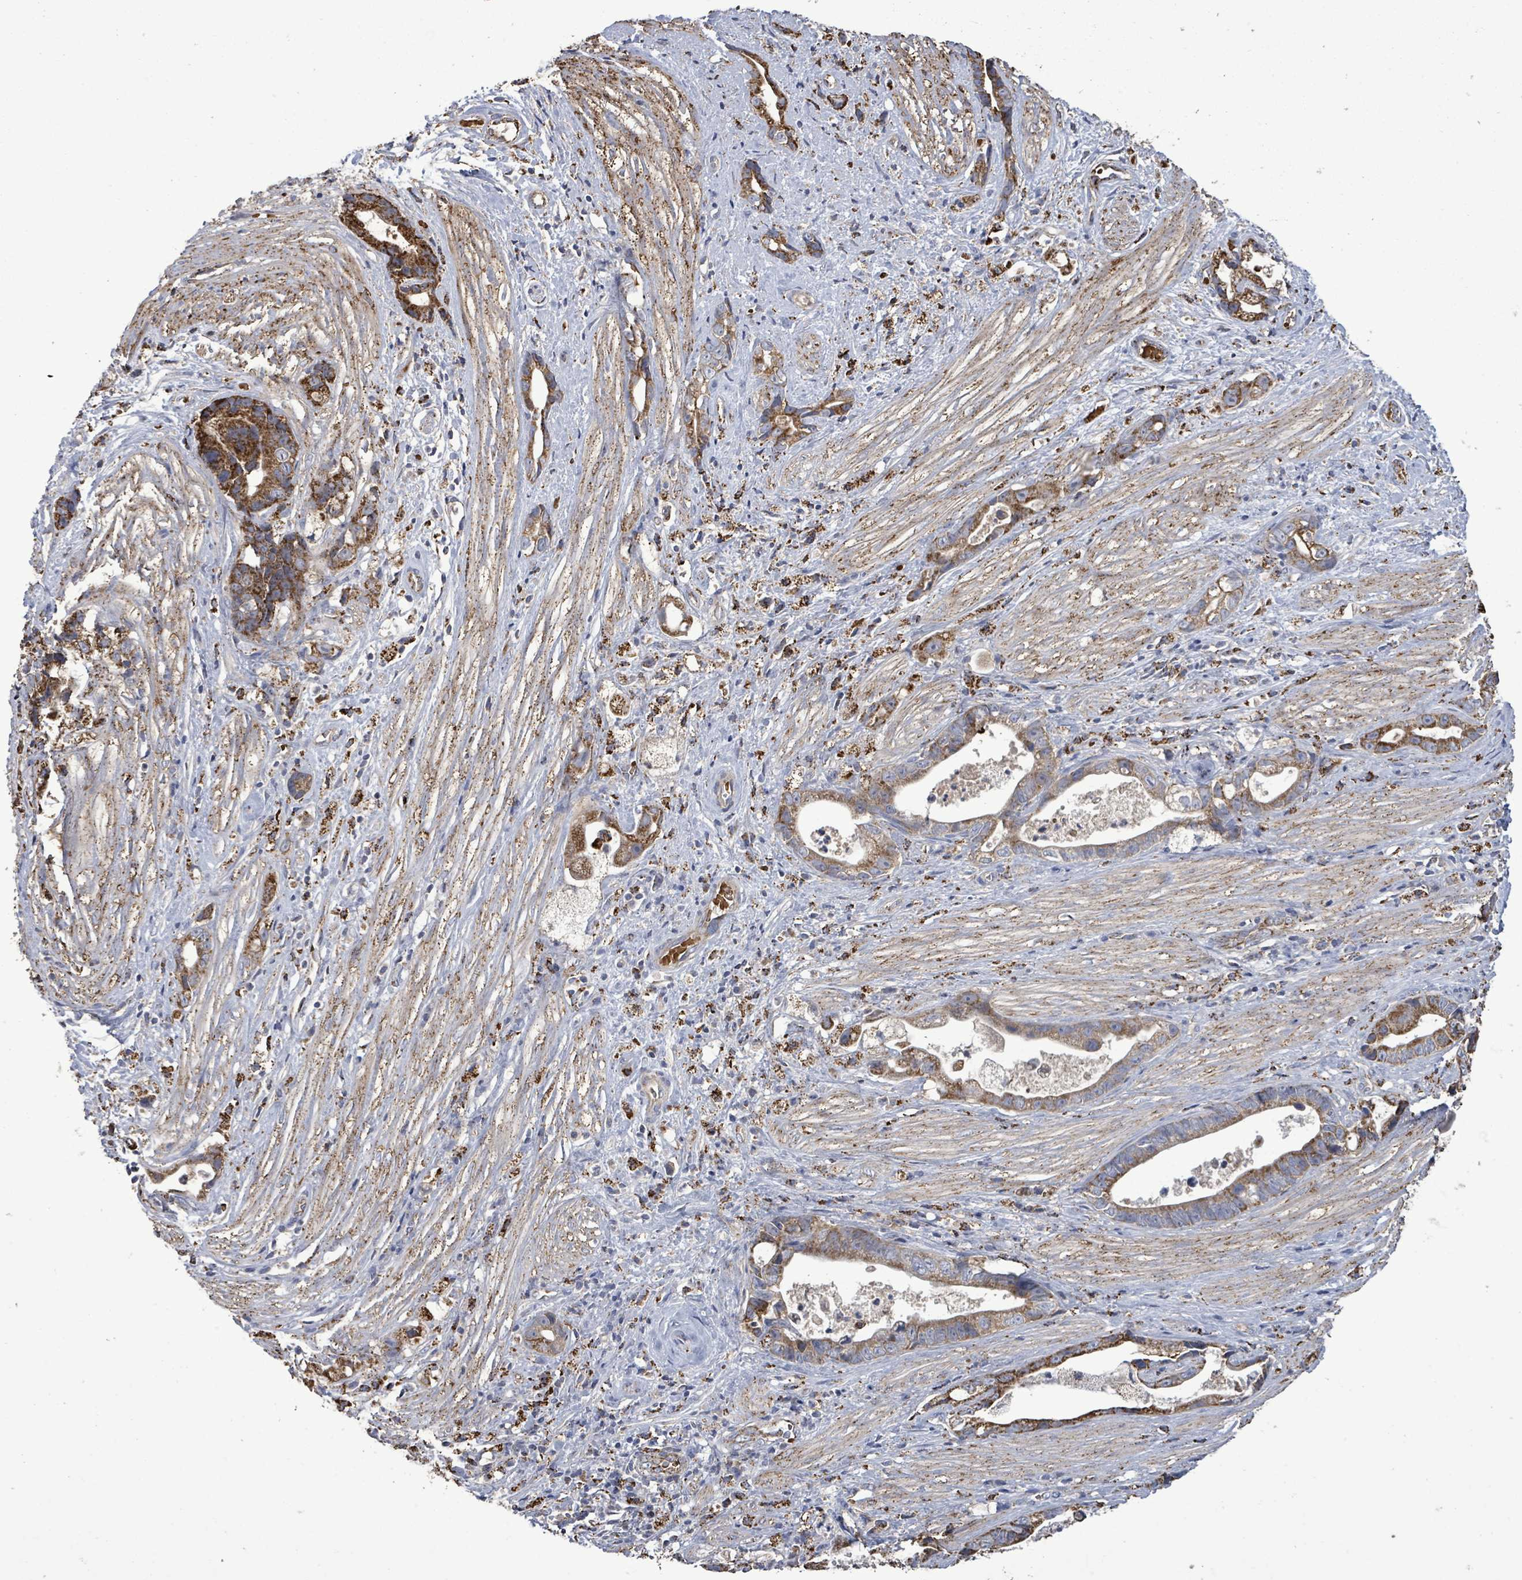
{"staining": {"intensity": "strong", "quantity": ">75%", "location": "cytoplasmic/membranous"}, "tissue": "stomach cancer", "cell_type": "Tumor cells", "image_type": "cancer", "snomed": [{"axis": "morphology", "description": "Adenocarcinoma, NOS"}, {"axis": "topography", "description": "Stomach"}], "caption": "The immunohistochemical stain labels strong cytoplasmic/membranous expression in tumor cells of stomach adenocarcinoma tissue.", "gene": "MTMR12", "patient": {"sex": "male", "age": 55}}